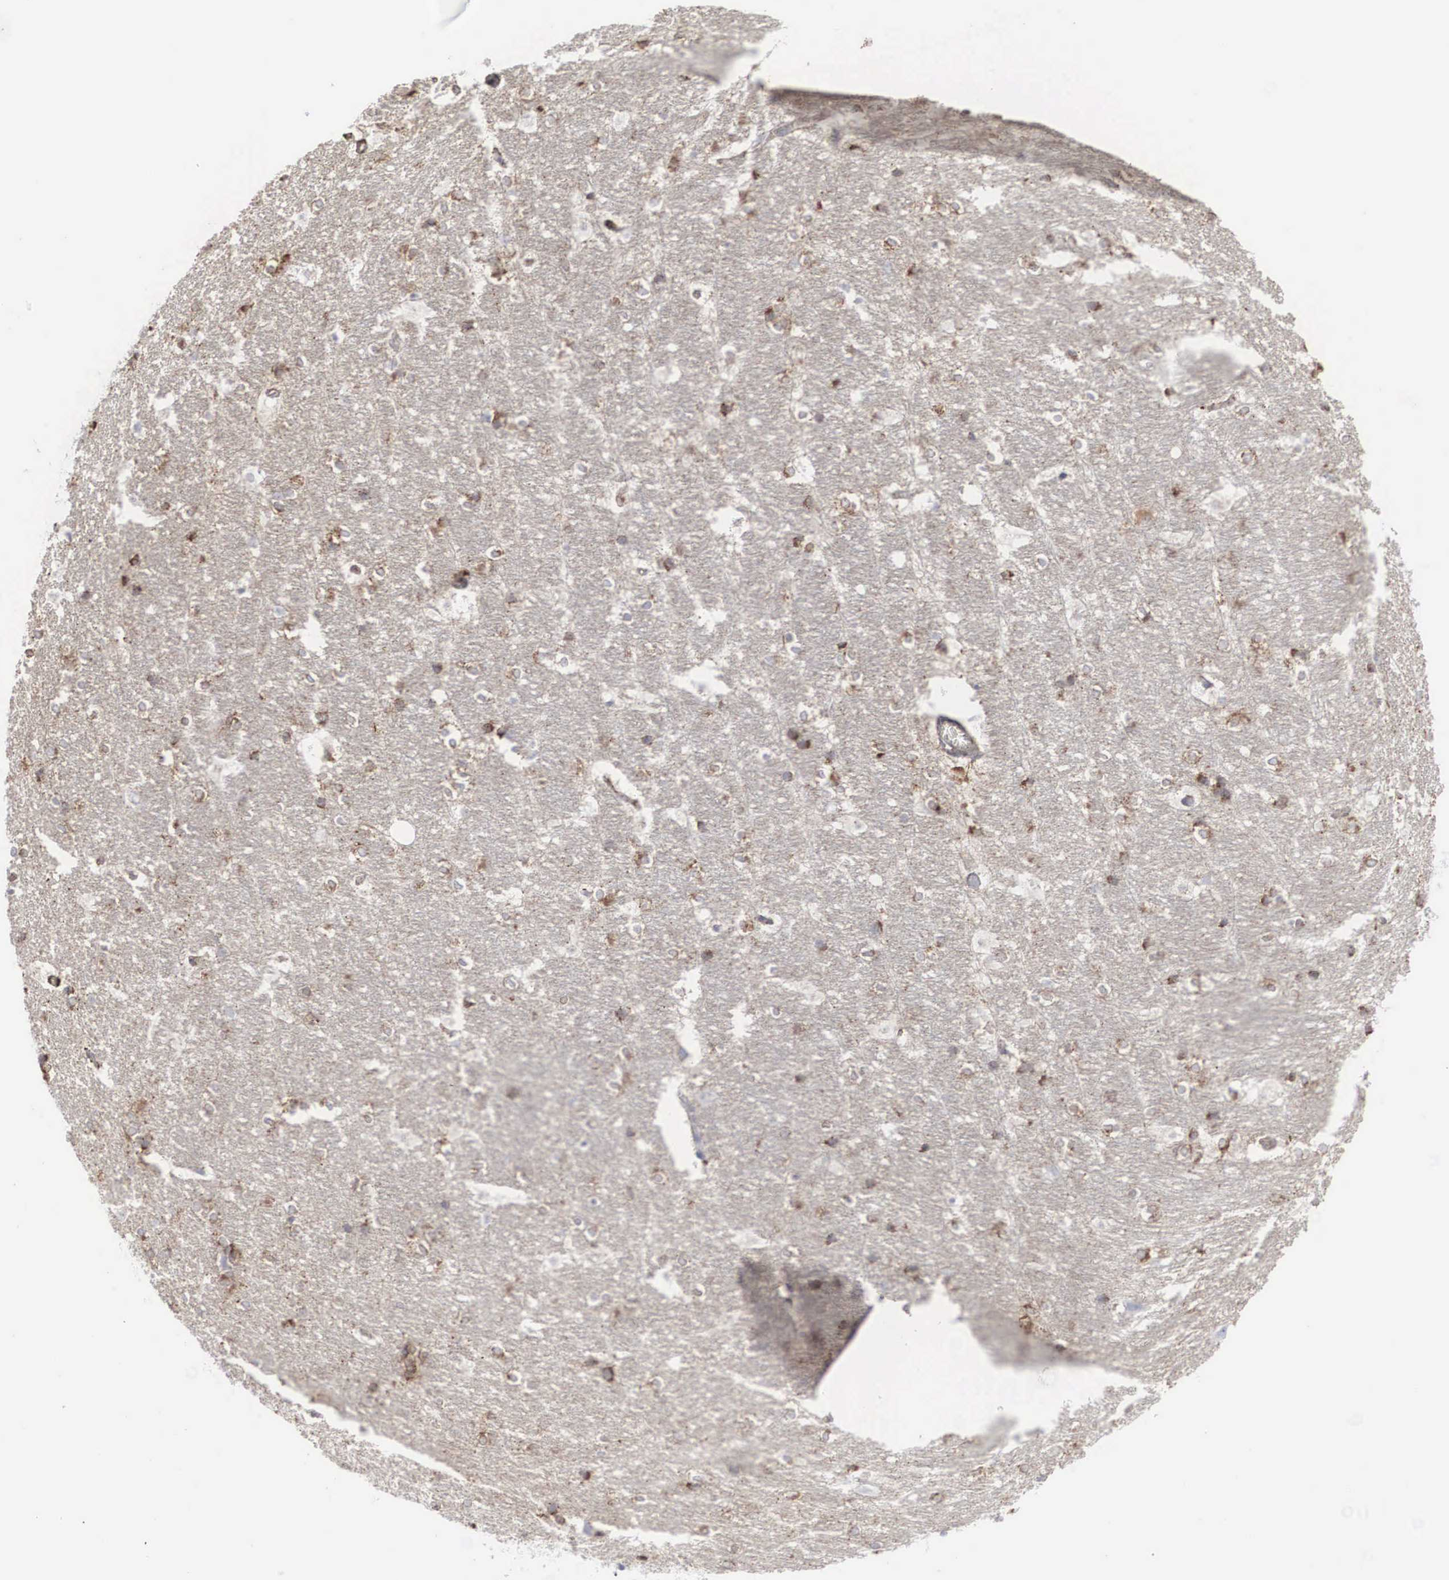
{"staining": {"intensity": "moderate", "quantity": "25%-75%", "location": "cytoplasmic/membranous"}, "tissue": "hippocampus", "cell_type": "Glial cells", "image_type": "normal", "snomed": [{"axis": "morphology", "description": "Normal tissue, NOS"}, {"axis": "topography", "description": "Hippocampus"}], "caption": "Protein staining by IHC demonstrates moderate cytoplasmic/membranous staining in about 25%-75% of glial cells in normal hippocampus.", "gene": "LGALS3BP", "patient": {"sex": "female", "age": 19}}